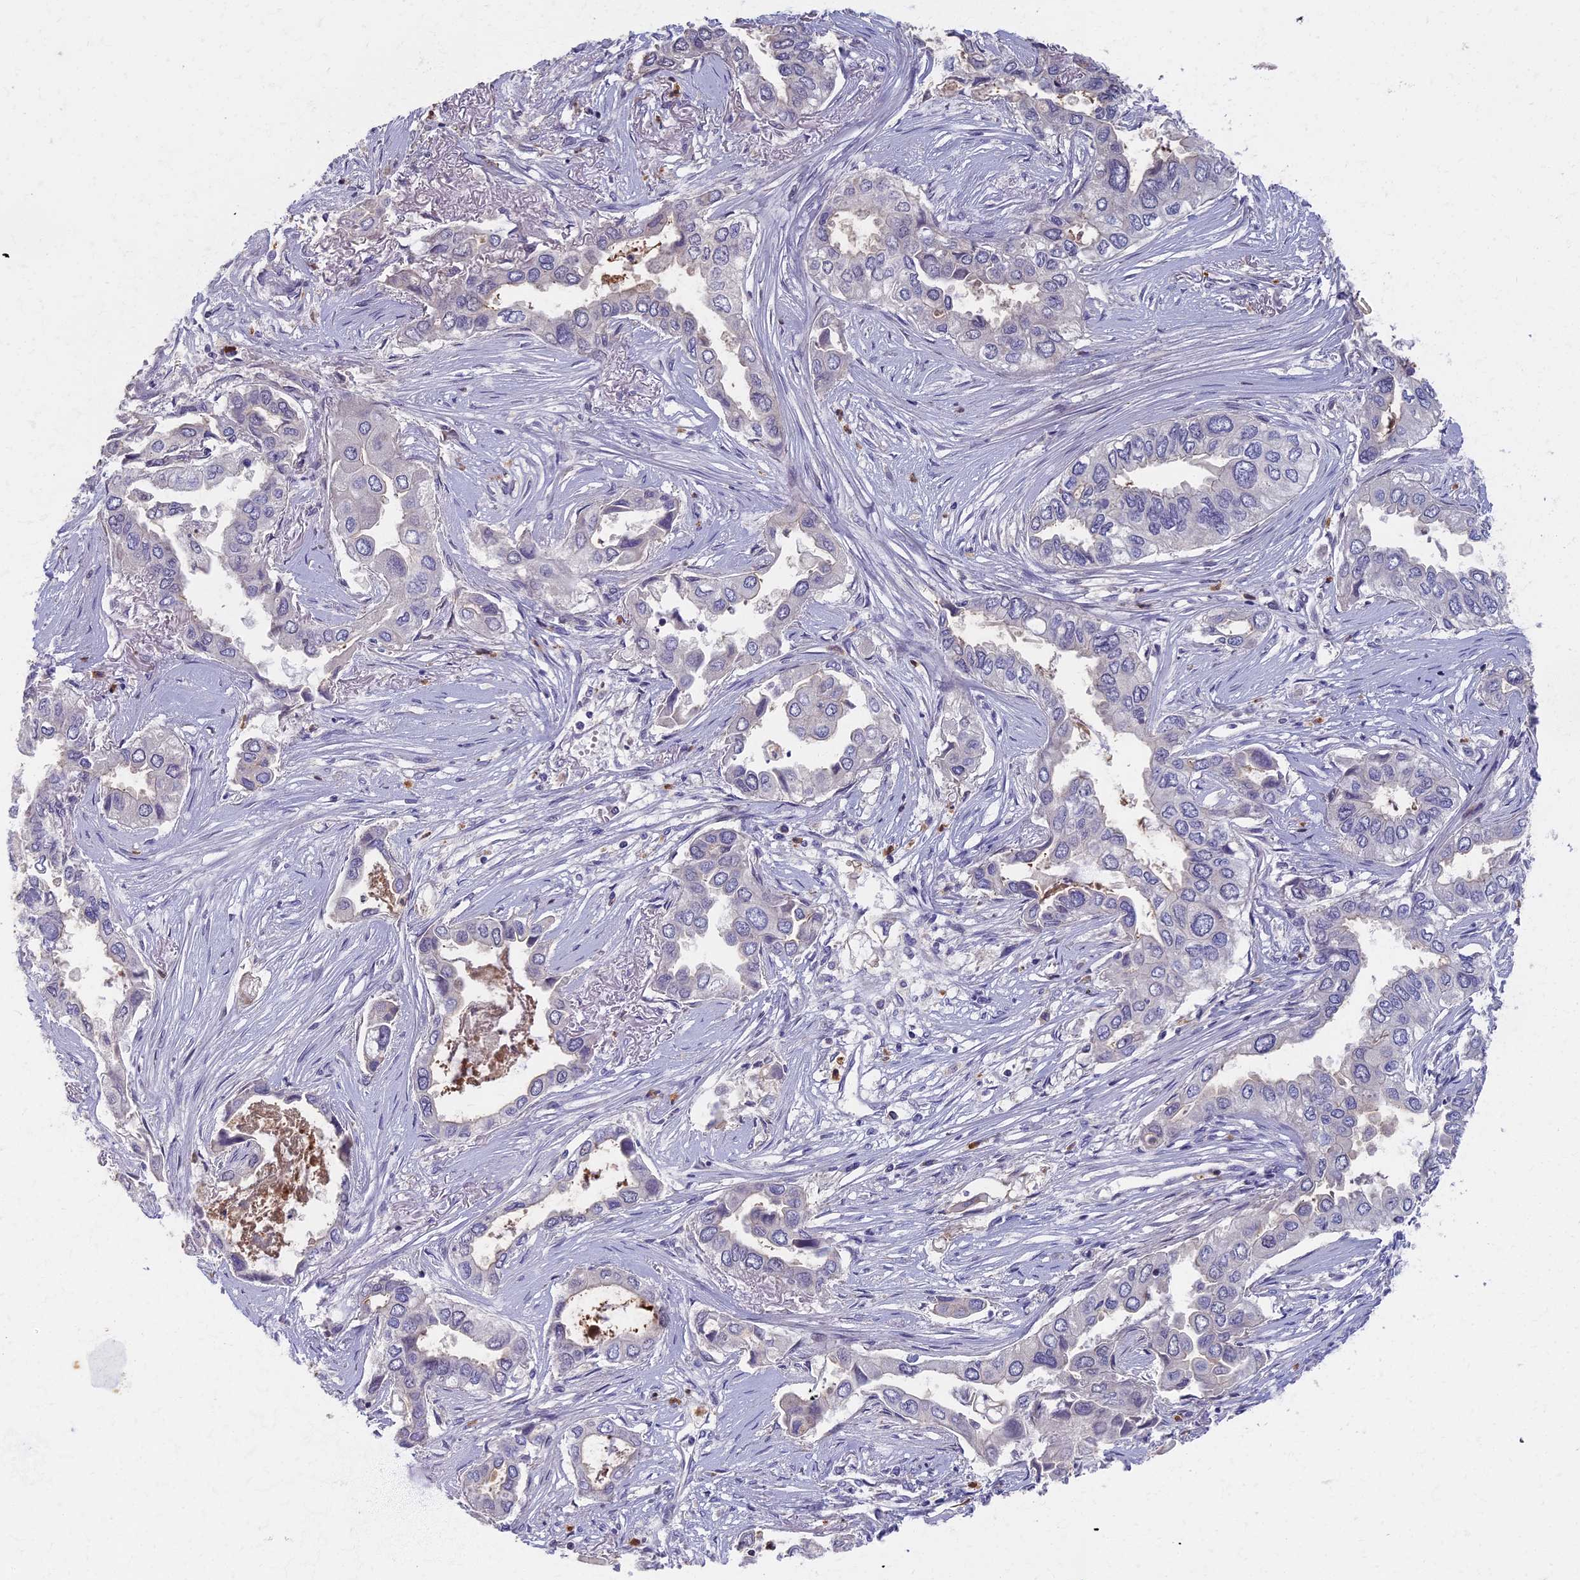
{"staining": {"intensity": "negative", "quantity": "none", "location": "none"}, "tissue": "lung cancer", "cell_type": "Tumor cells", "image_type": "cancer", "snomed": [{"axis": "morphology", "description": "Adenocarcinoma, NOS"}, {"axis": "topography", "description": "Lung"}], "caption": "IHC micrograph of lung adenocarcinoma stained for a protein (brown), which demonstrates no positivity in tumor cells. (DAB IHC with hematoxylin counter stain).", "gene": "AP4E1", "patient": {"sex": "female", "age": 76}}